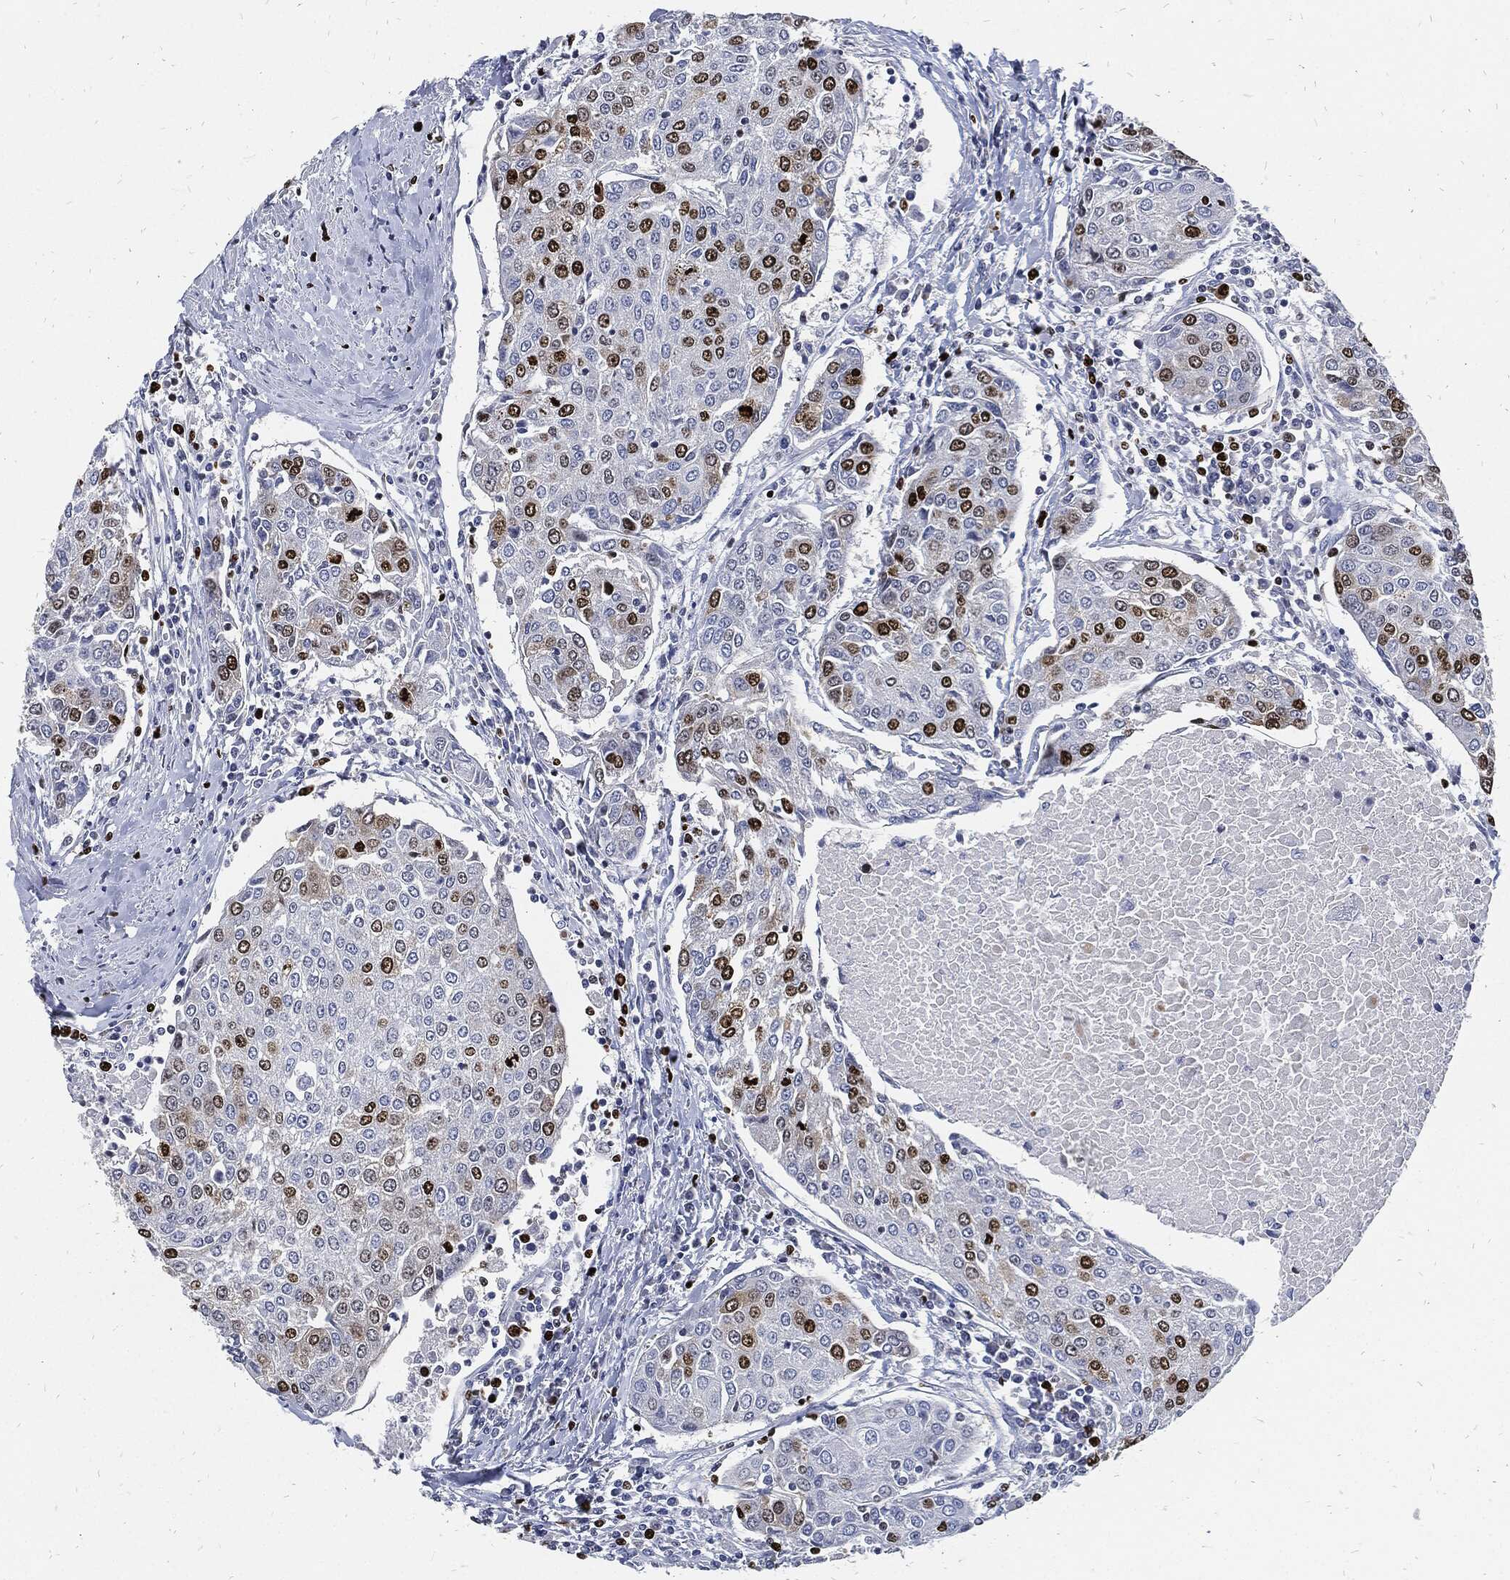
{"staining": {"intensity": "strong", "quantity": "<25%", "location": "nuclear"}, "tissue": "urothelial cancer", "cell_type": "Tumor cells", "image_type": "cancer", "snomed": [{"axis": "morphology", "description": "Urothelial carcinoma, High grade"}, {"axis": "topography", "description": "Urinary bladder"}], "caption": "An image of human urothelial cancer stained for a protein reveals strong nuclear brown staining in tumor cells. The staining was performed using DAB (3,3'-diaminobenzidine), with brown indicating positive protein expression. Nuclei are stained blue with hematoxylin.", "gene": "MKI67", "patient": {"sex": "female", "age": 85}}